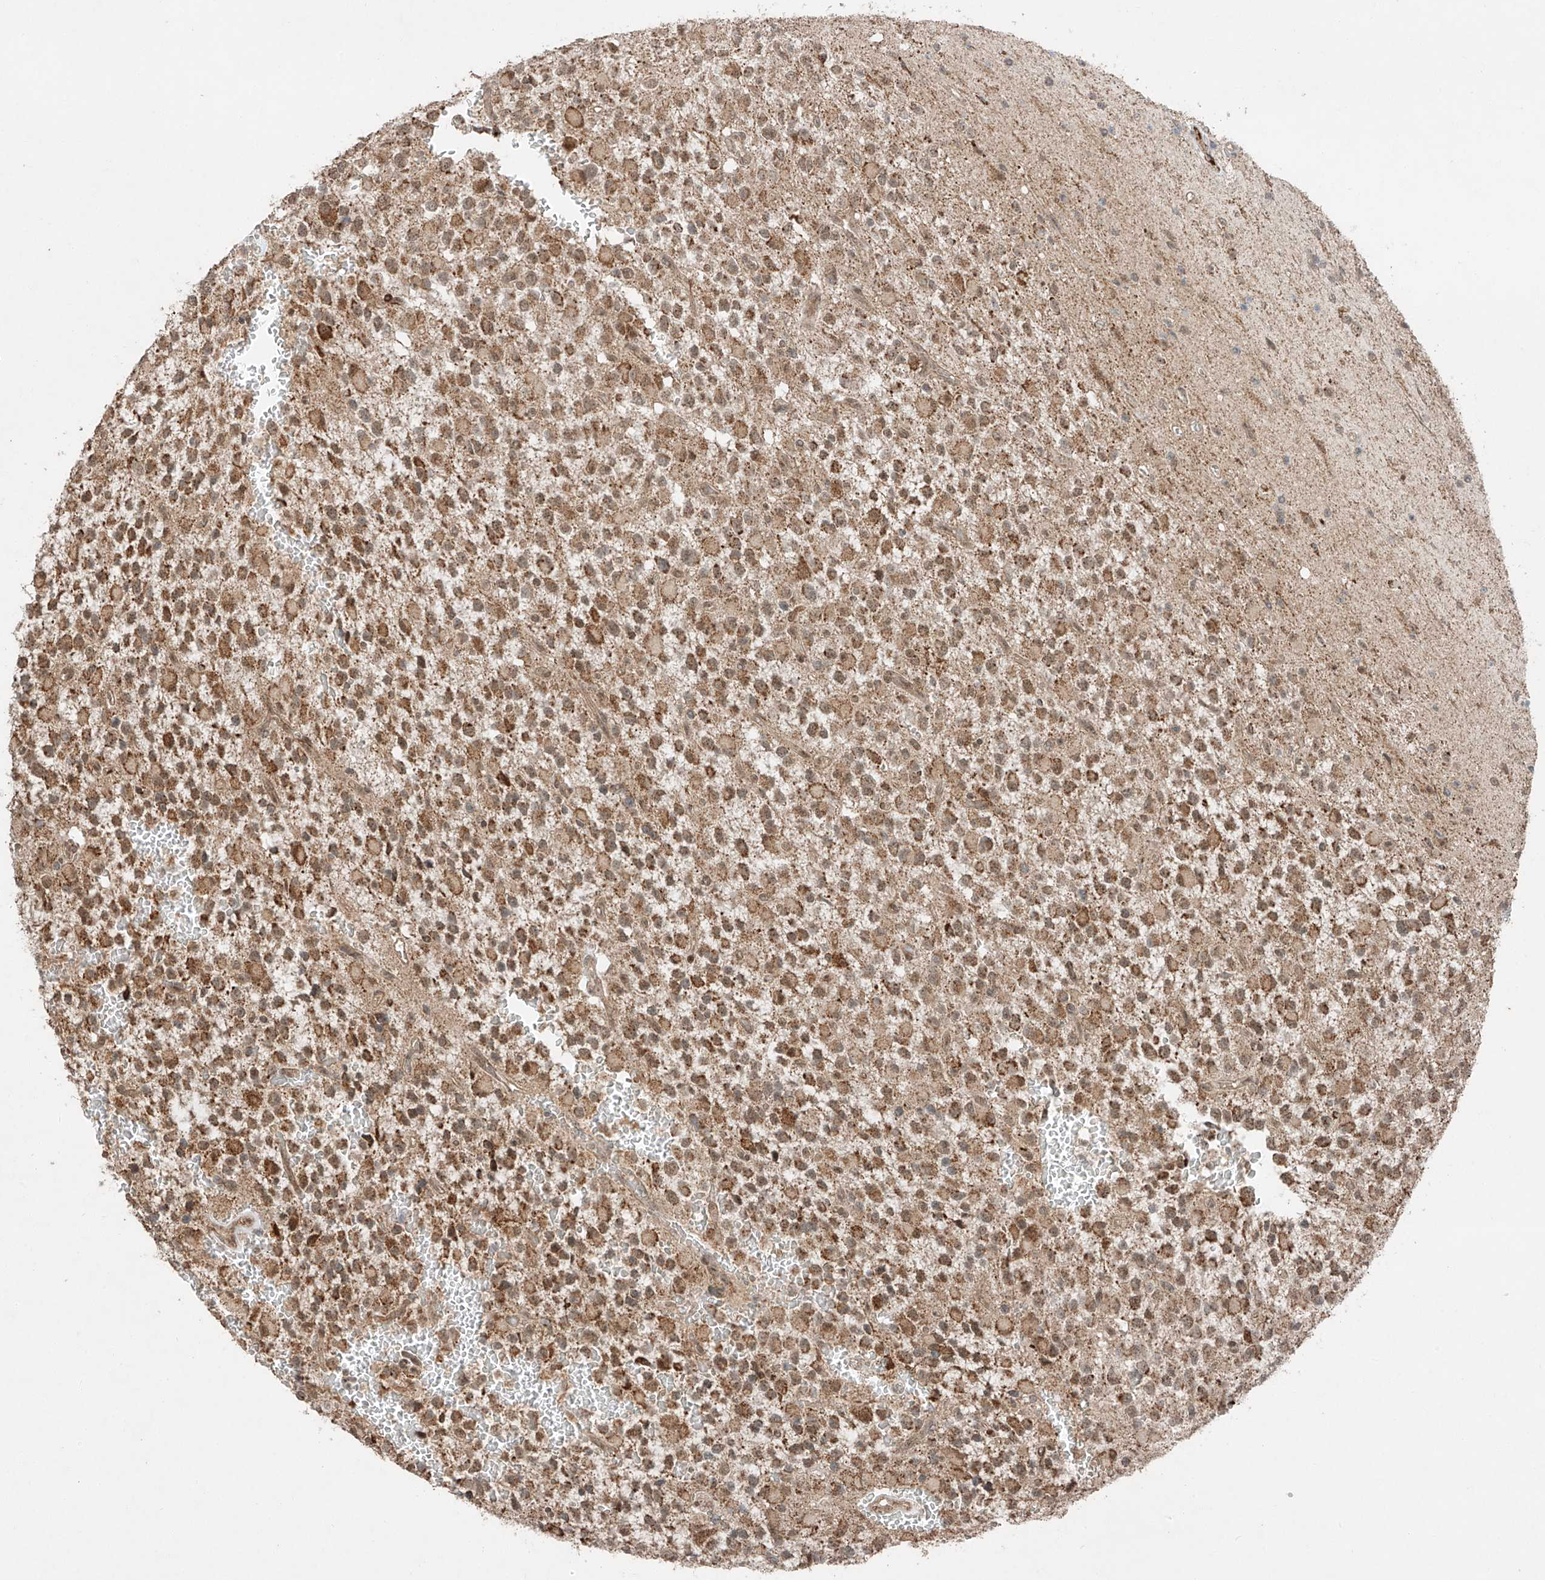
{"staining": {"intensity": "moderate", "quantity": ">75%", "location": "cytoplasmic/membranous"}, "tissue": "glioma", "cell_type": "Tumor cells", "image_type": "cancer", "snomed": [{"axis": "morphology", "description": "Glioma, malignant, High grade"}, {"axis": "topography", "description": "Brain"}], "caption": "Brown immunohistochemical staining in human malignant glioma (high-grade) displays moderate cytoplasmic/membranous staining in about >75% of tumor cells. Nuclei are stained in blue.", "gene": "ZNF620", "patient": {"sex": "male", "age": 34}}